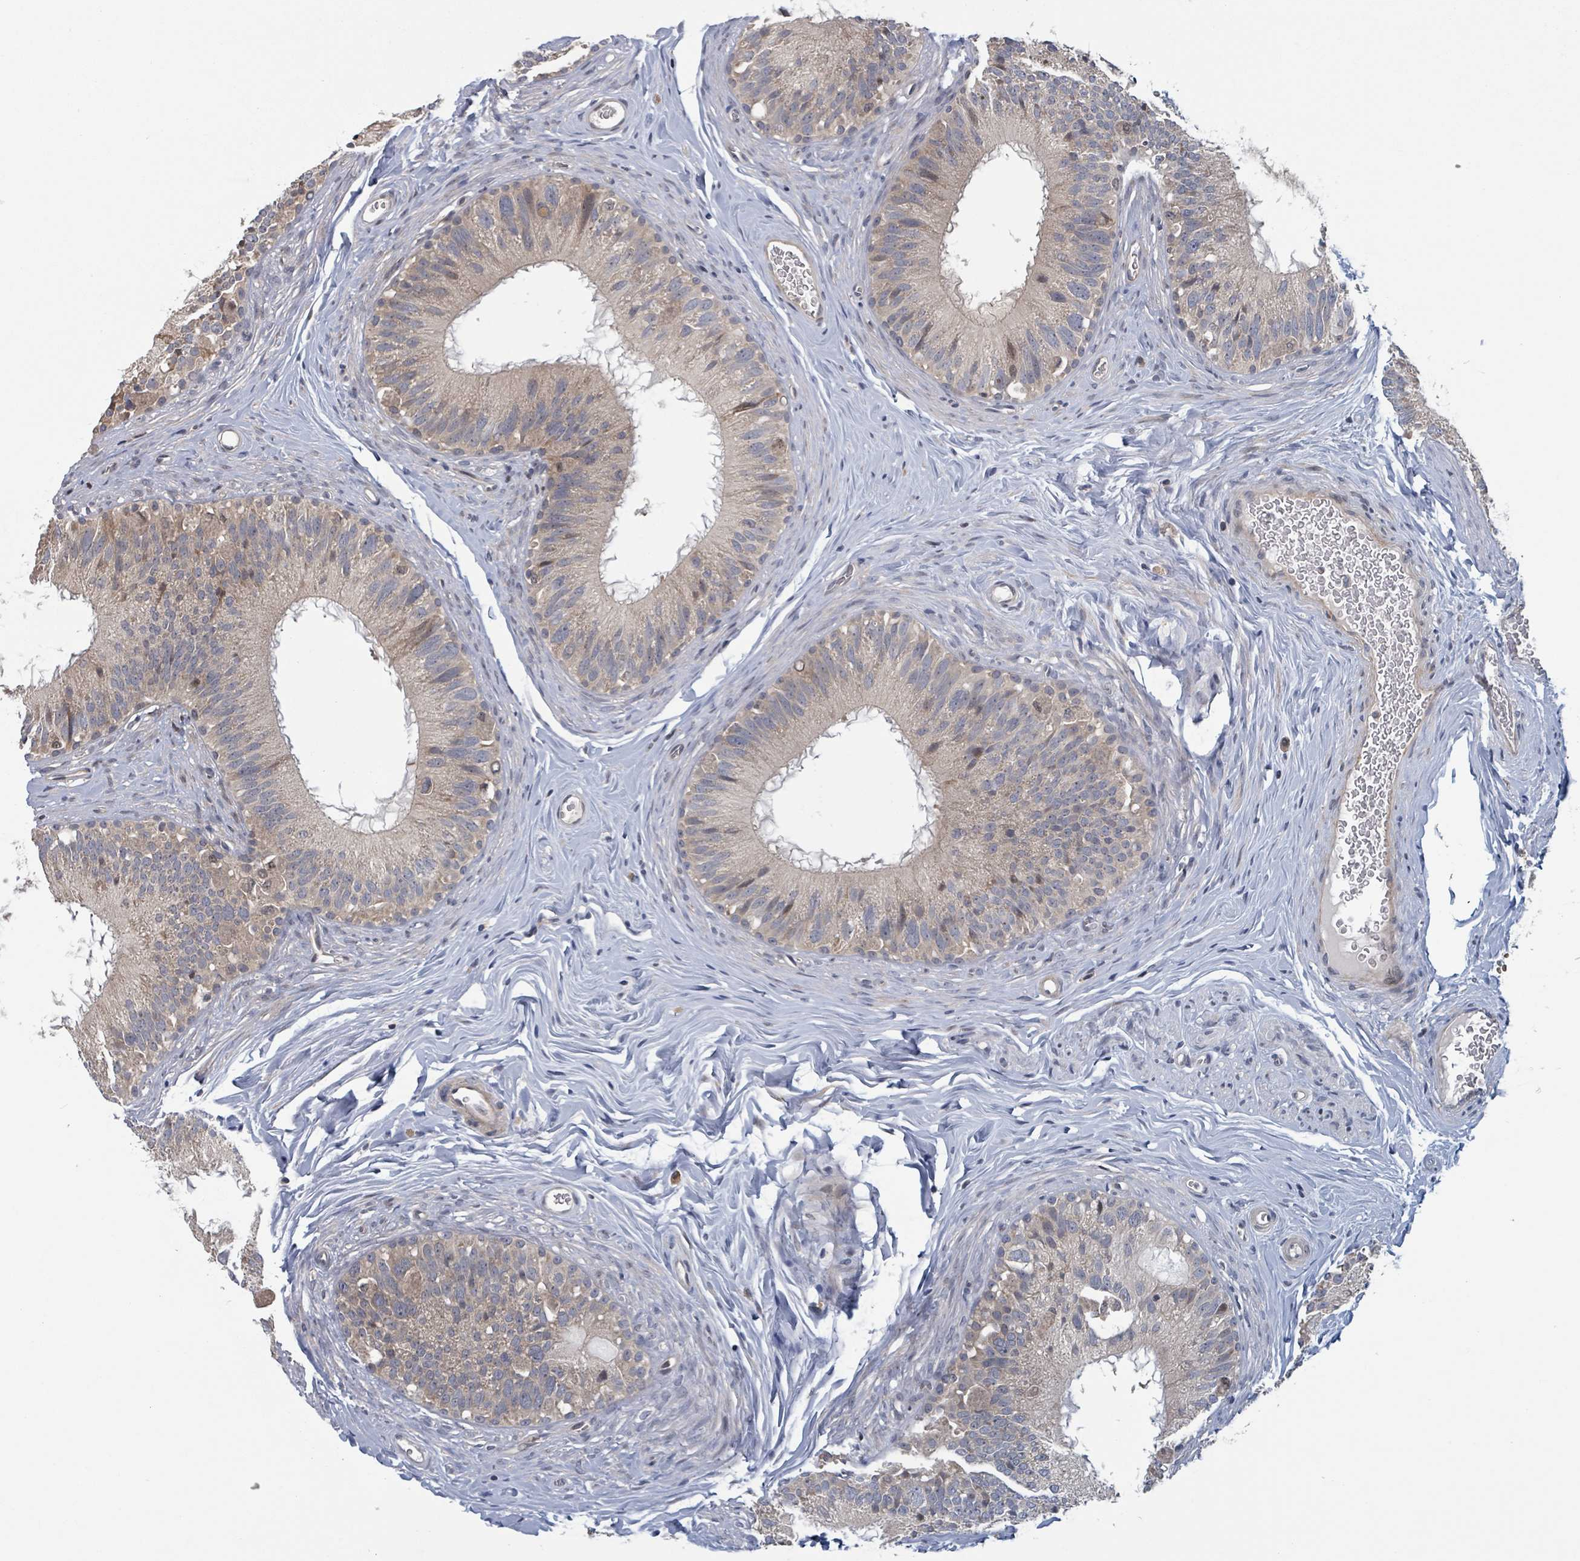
{"staining": {"intensity": "moderate", "quantity": "25%-75%", "location": "cytoplasmic/membranous"}, "tissue": "epididymis", "cell_type": "Glandular cells", "image_type": "normal", "snomed": [{"axis": "morphology", "description": "Normal tissue, NOS"}, {"axis": "topography", "description": "Epididymis"}], "caption": "Glandular cells demonstrate medium levels of moderate cytoplasmic/membranous positivity in about 25%-75% of cells in unremarkable epididymis.", "gene": "HIVEP1", "patient": {"sex": "male", "age": 38}}